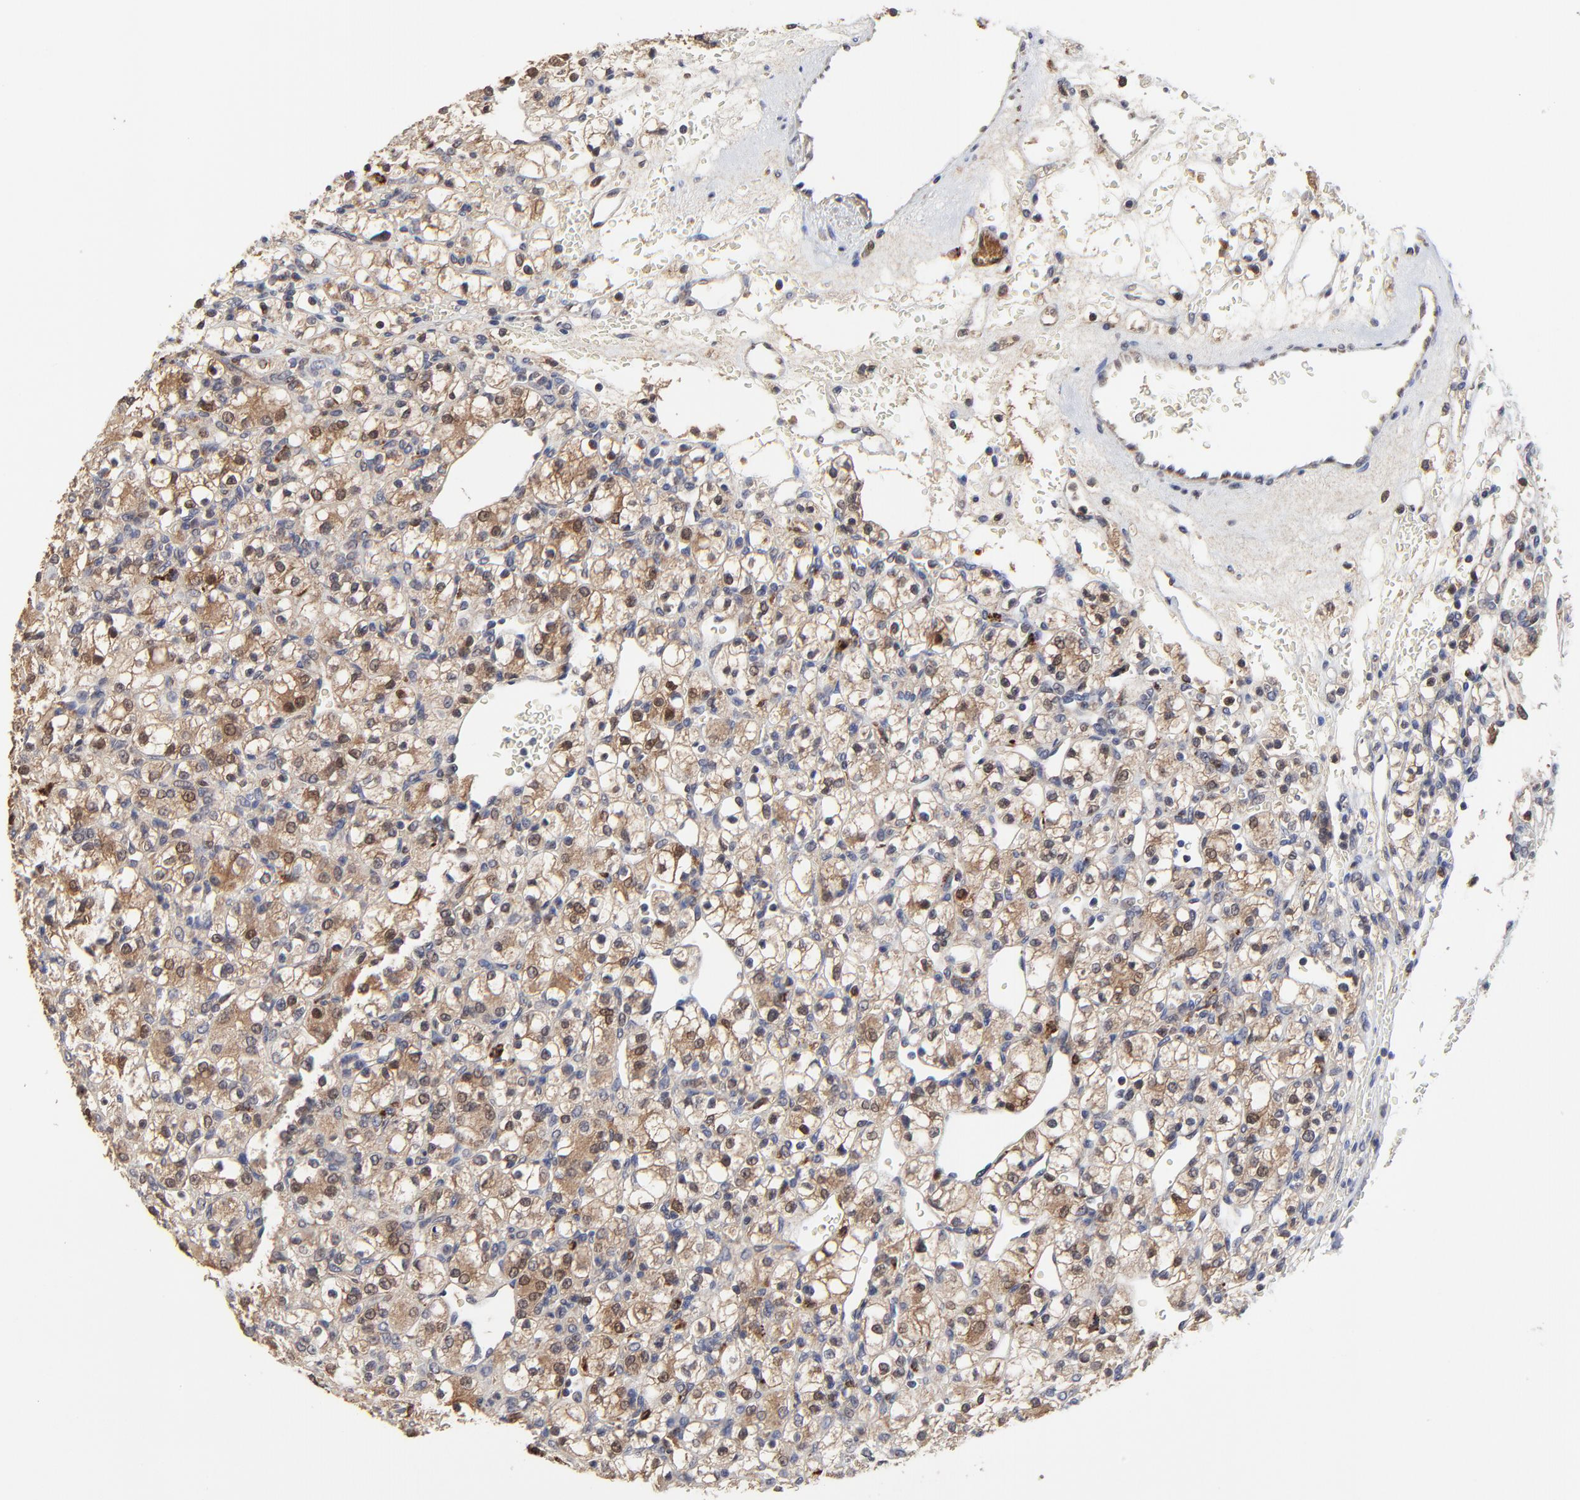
{"staining": {"intensity": "weak", "quantity": "25%-75%", "location": "cytoplasmic/membranous"}, "tissue": "renal cancer", "cell_type": "Tumor cells", "image_type": "cancer", "snomed": [{"axis": "morphology", "description": "Adenocarcinoma, NOS"}, {"axis": "topography", "description": "Kidney"}], "caption": "Brown immunohistochemical staining in renal cancer demonstrates weak cytoplasmic/membranous staining in about 25%-75% of tumor cells. The staining was performed using DAB to visualize the protein expression in brown, while the nuclei were stained in blue with hematoxylin (Magnification: 20x).", "gene": "LGALS3", "patient": {"sex": "female", "age": 62}}